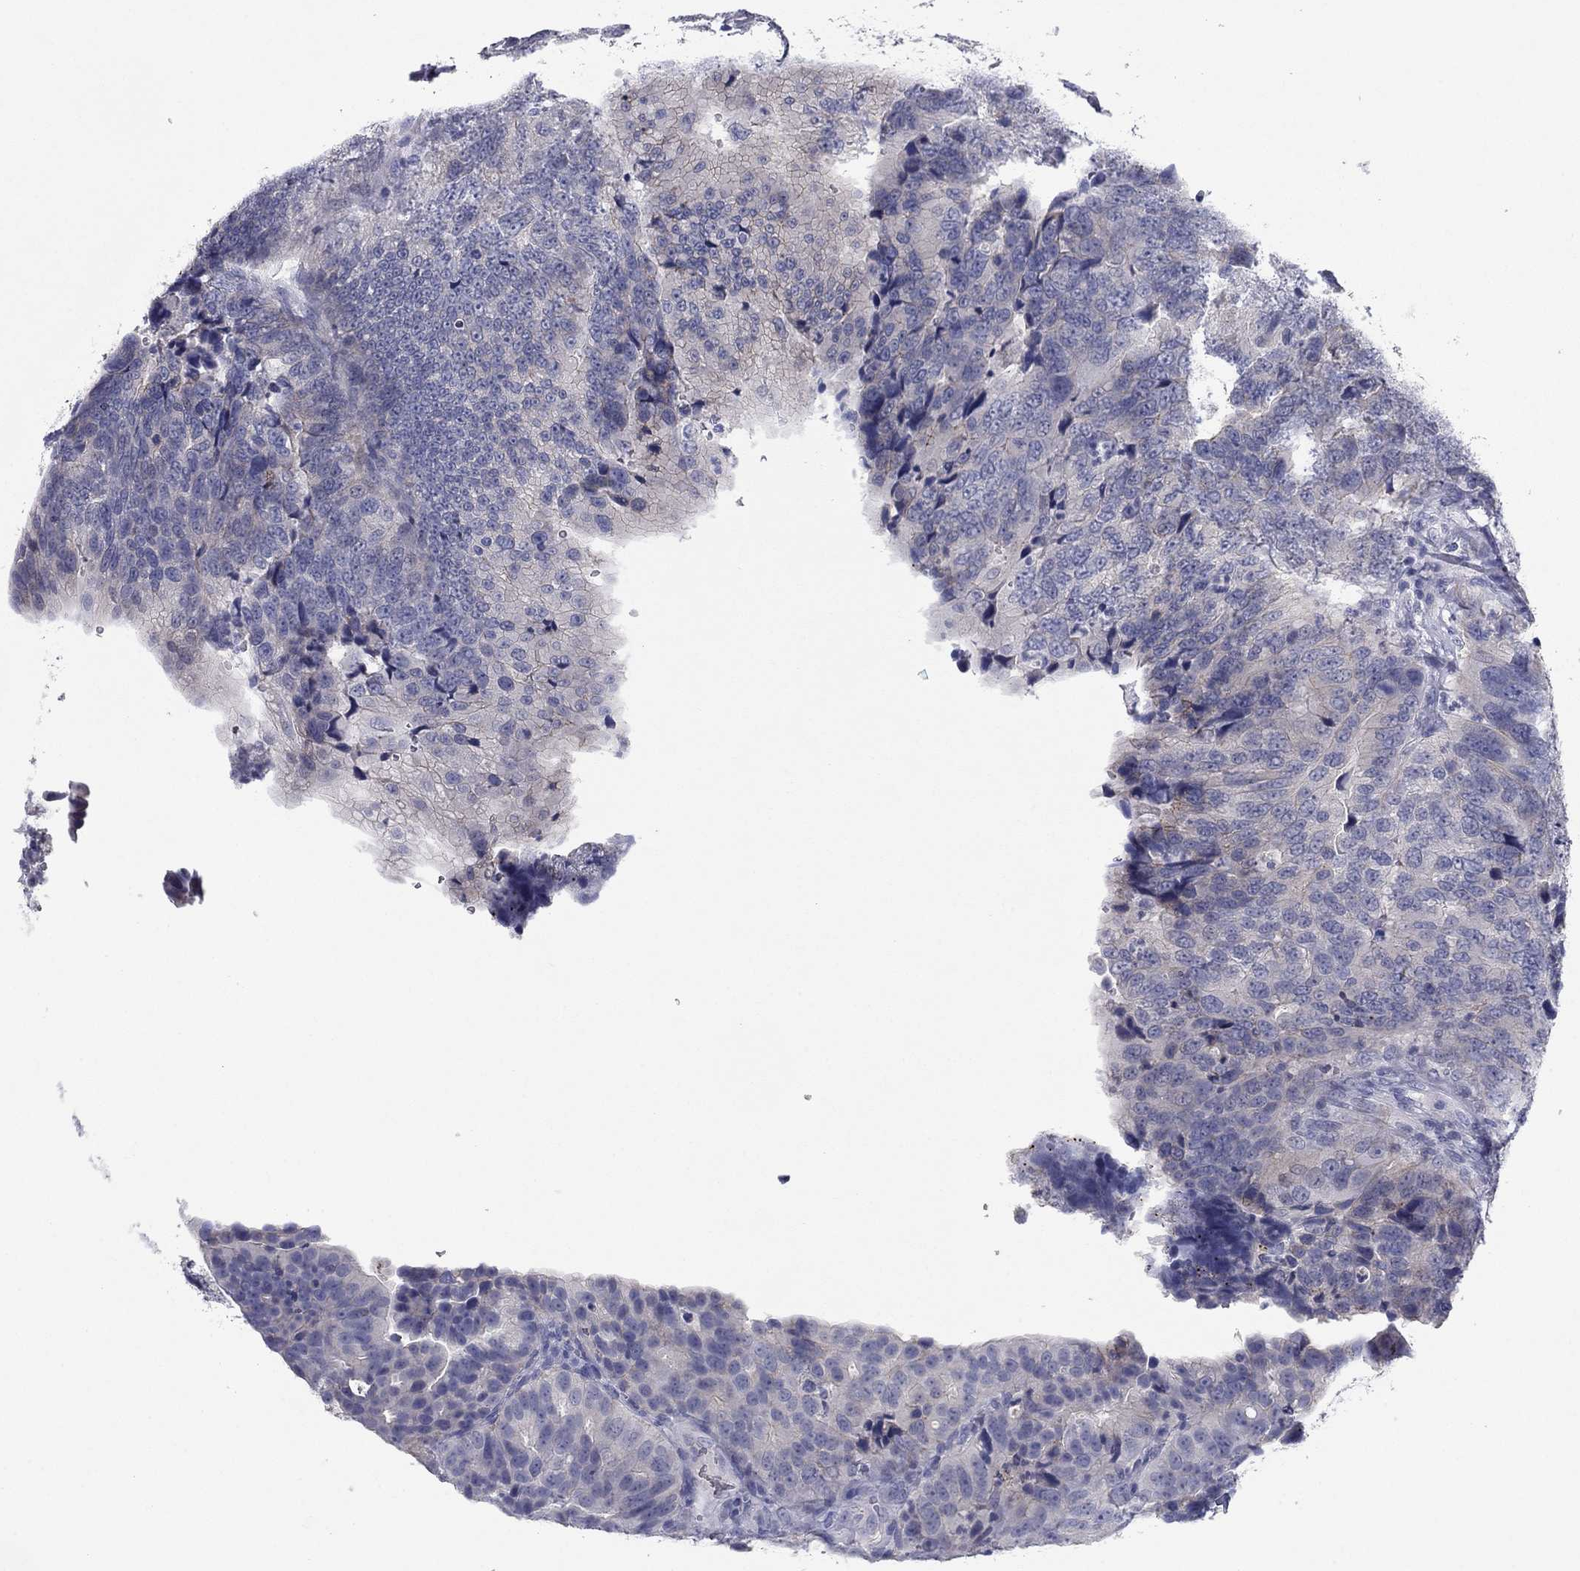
{"staining": {"intensity": "negative", "quantity": "none", "location": "none"}, "tissue": "colorectal cancer", "cell_type": "Tumor cells", "image_type": "cancer", "snomed": [{"axis": "morphology", "description": "Adenocarcinoma, NOS"}, {"axis": "topography", "description": "Colon"}], "caption": "Immunohistochemistry image of colorectal cancer (adenocarcinoma) stained for a protein (brown), which shows no expression in tumor cells.", "gene": "CNTNAP4", "patient": {"sex": "female", "age": 72}}